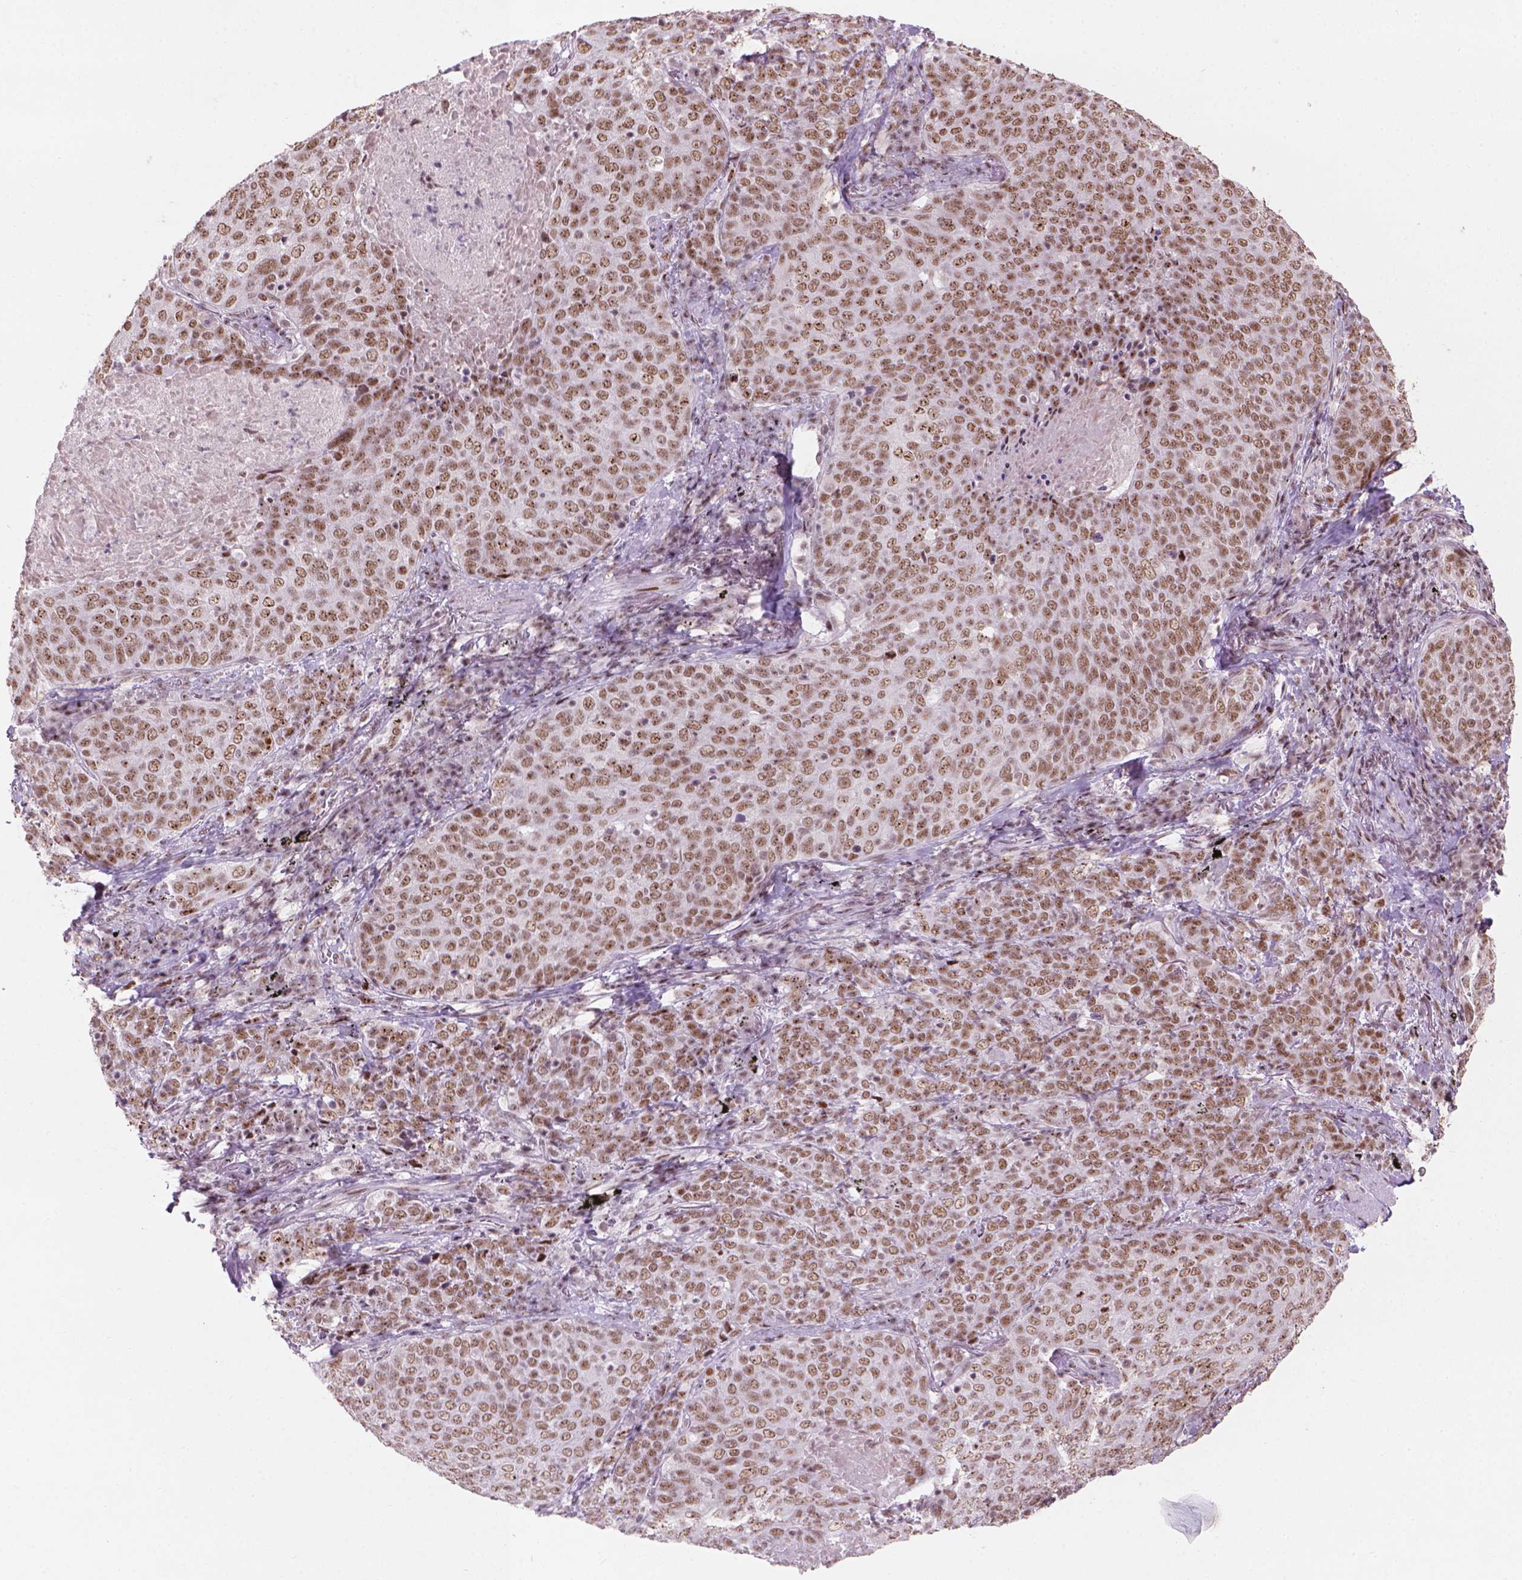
{"staining": {"intensity": "moderate", "quantity": ">75%", "location": "nuclear"}, "tissue": "lung cancer", "cell_type": "Tumor cells", "image_type": "cancer", "snomed": [{"axis": "morphology", "description": "Squamous cell carcinoma, NOS"}, {"axis": "topography", "description": "Lung"}], "caption": "Lung cancer tissue exhibits moderate nuclear positivity in about >75% of tumor cells, visualized by immunohistochemistry. Nuclei are stained in blue.", "gene": "HES7", "patient": {"sex": "male", "age": 82}}